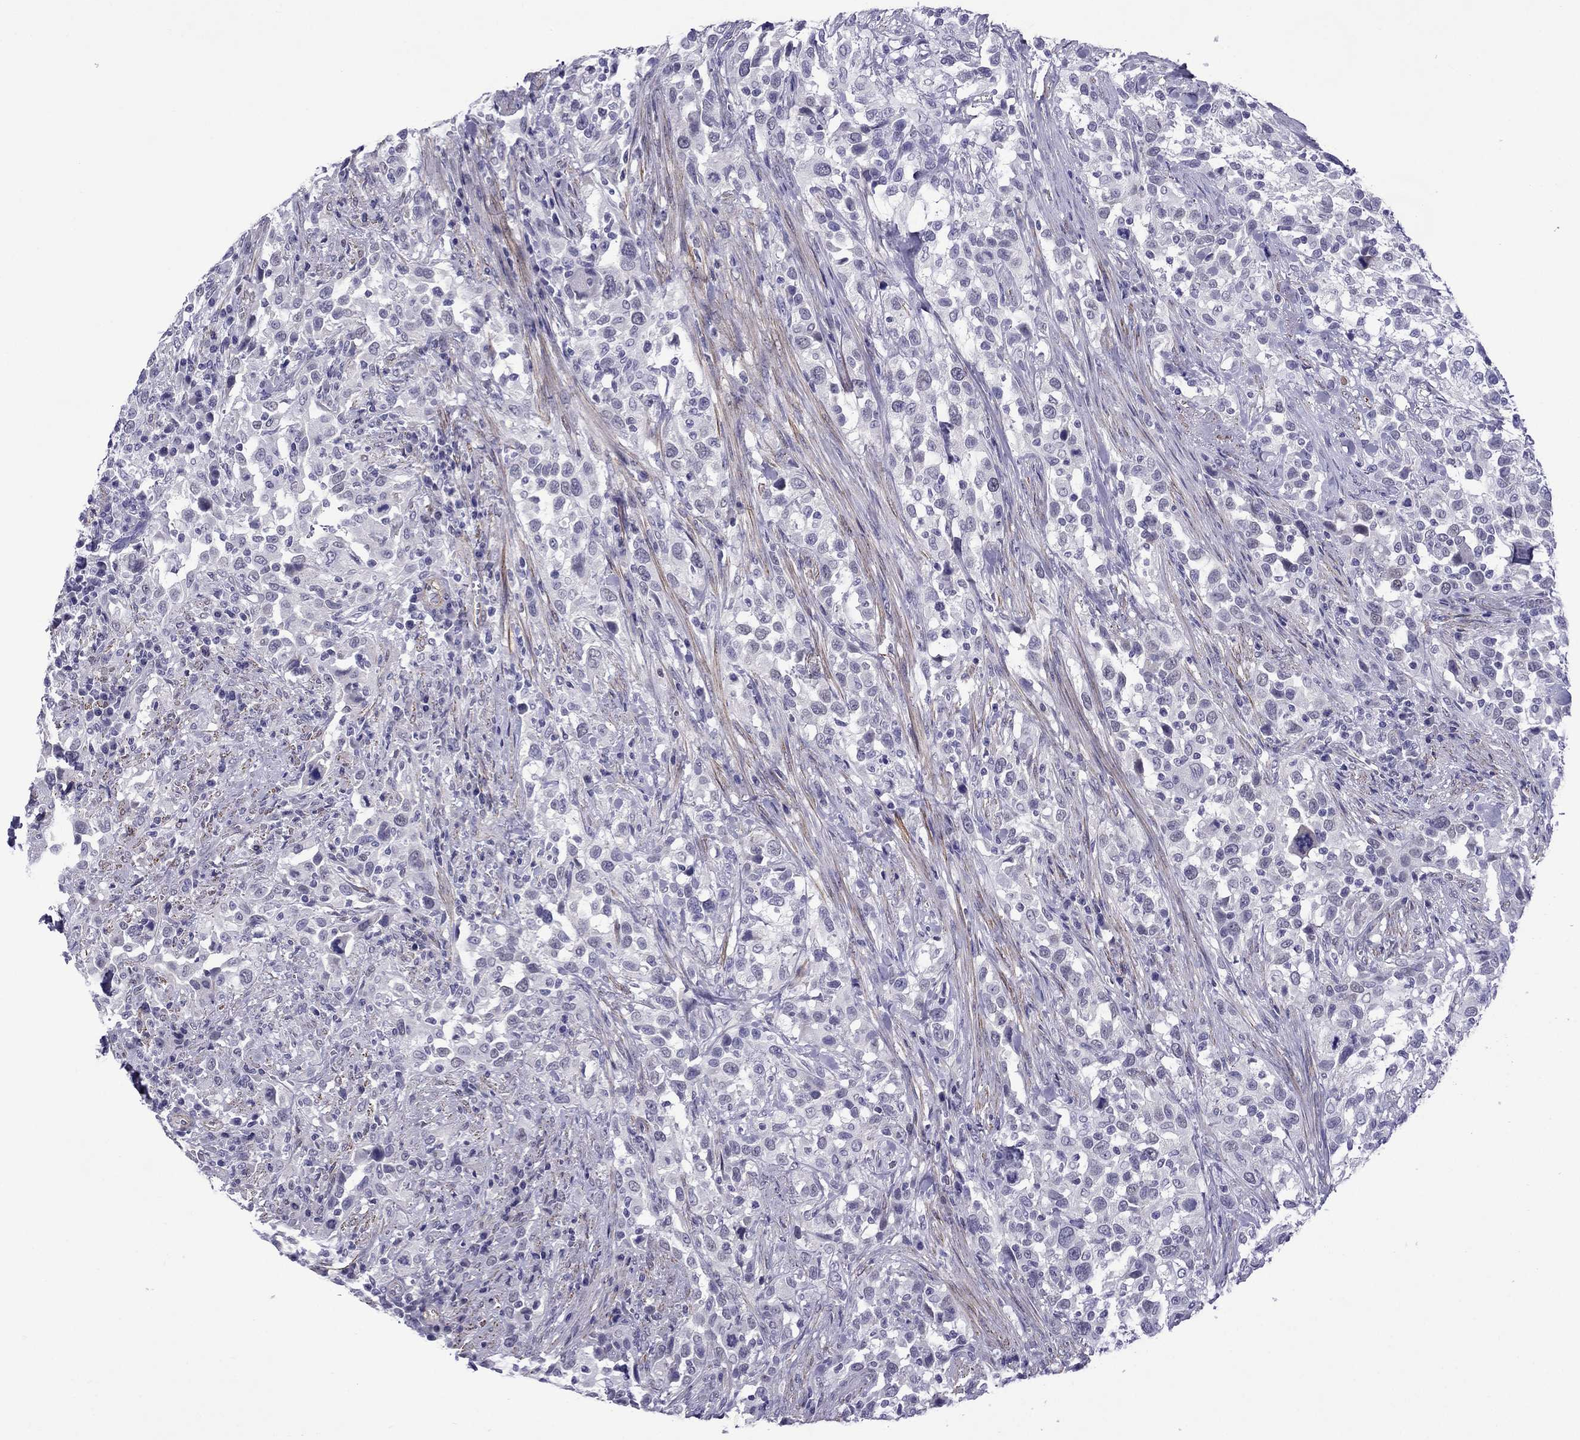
{"staining": {"intensity": "negative", "quantity": "none", "location": "none"}, "tissue": "urothelial cancer", "cell_type": "Tumor cells", "image_type": "cancer", "snomed": [{"axis": "morphology", "description": "Urothelial carcinoma, NOS"}, {"axis": "morphology", "description": "Urothelial carcinoma, High grade"}, {"axis": "topography", "description": "Urinary bladder"}], "caption": "IHC of urothelial cancer displays no expression in tumor cells.", "gene": "CHRNA5", "patient": {"sex": "female", "age": 64}}